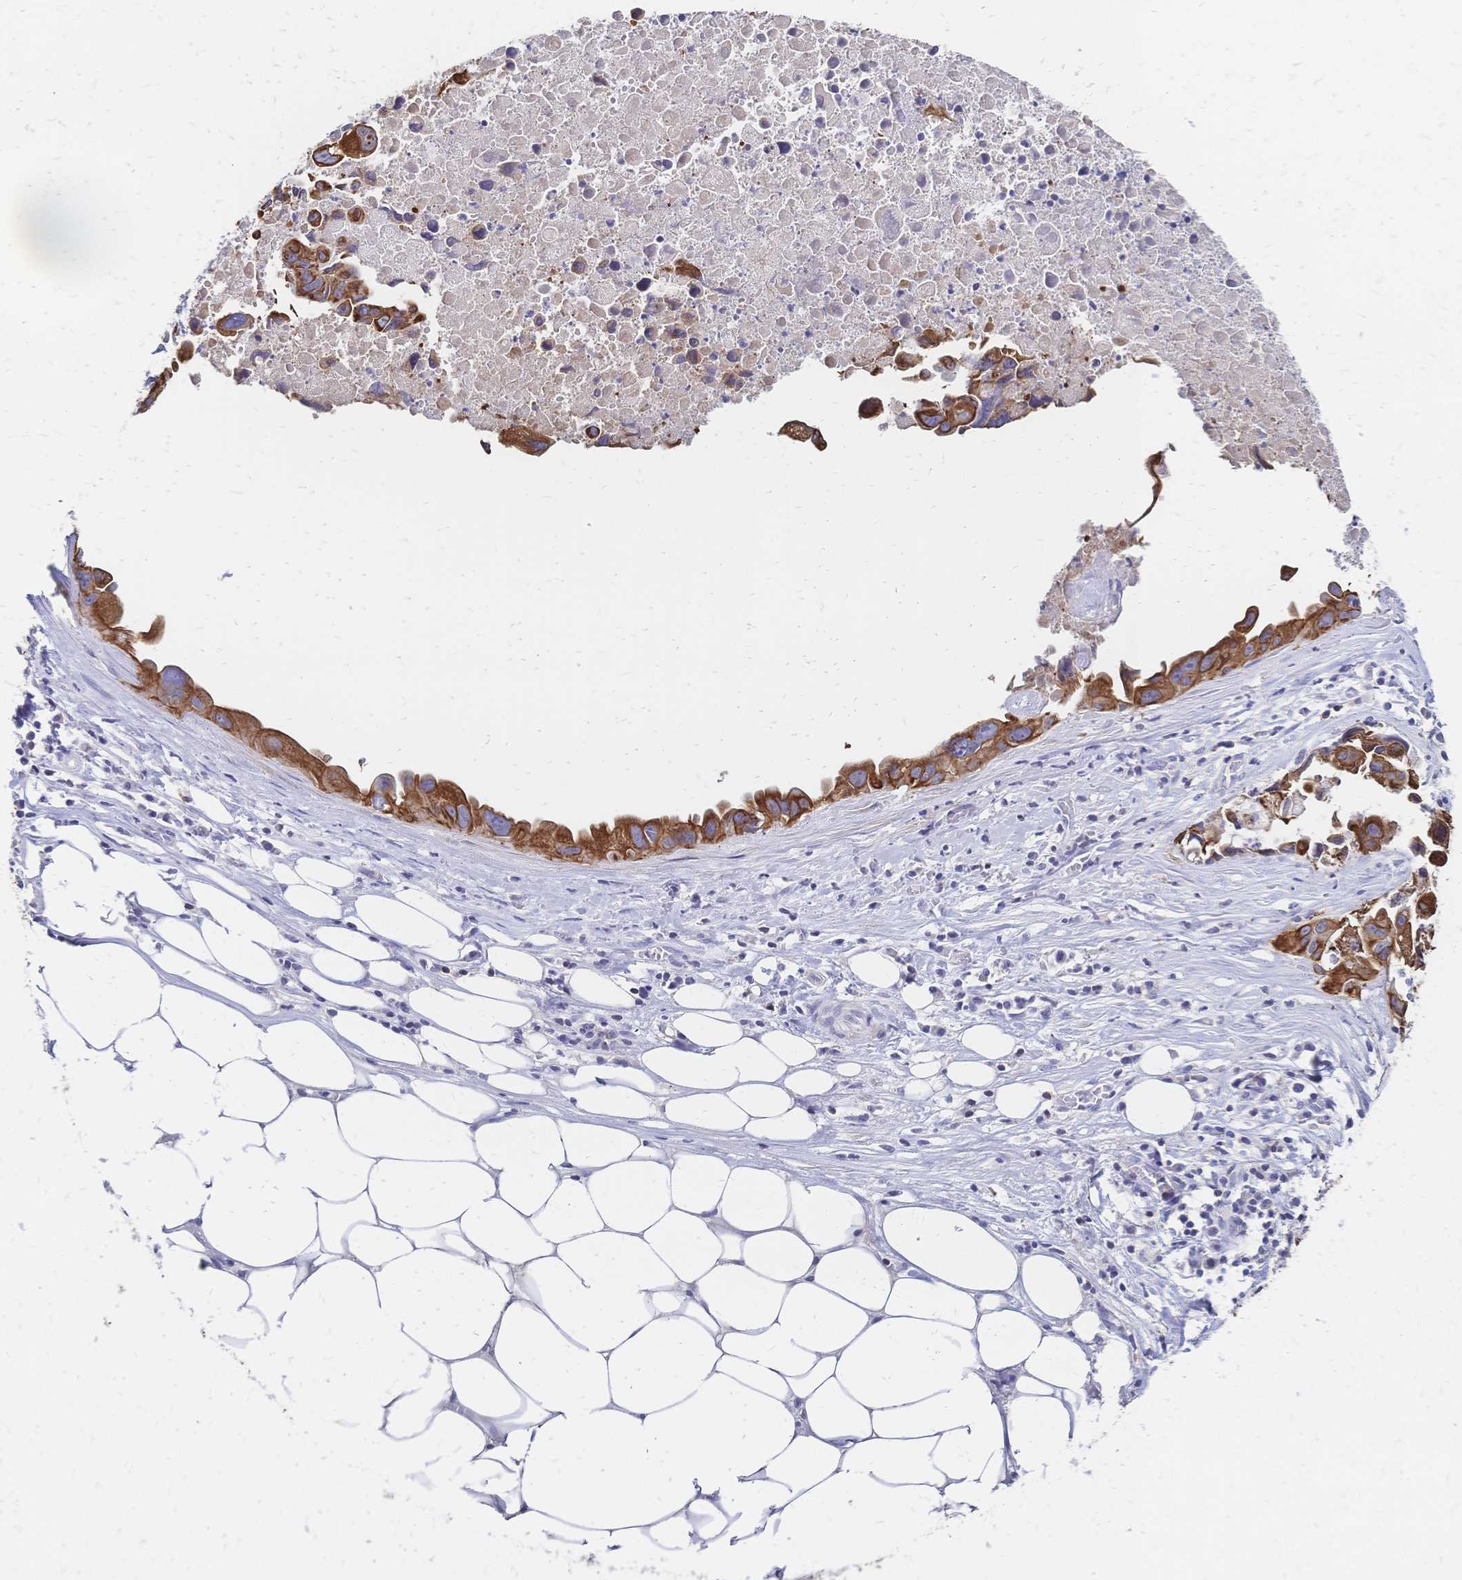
{"staining": {"intensity": "strong", "quantity": ">75%", "location": "cytoplasmic/membranous"}, "tissue": "lung cancer", "cell_type": "Tumor cells", "image_type": "cancer", "snomed": [{"axis": "morphology", "description": "Adenocarcinoma, NOS"}, {"axis": "topography", "description": "Lymph node"}, {"axis": "topography", "description": "Lung"}], "caption": "Strong cytoplasmic/membranous positivity for a protein is appreciated in approximately >75% of tumor cells of lung cancer (adenocarcinoma) using immunohistochemistry (IHC).", "gene": "DTNB", "patient": {"sex": "male", "age": 64}}